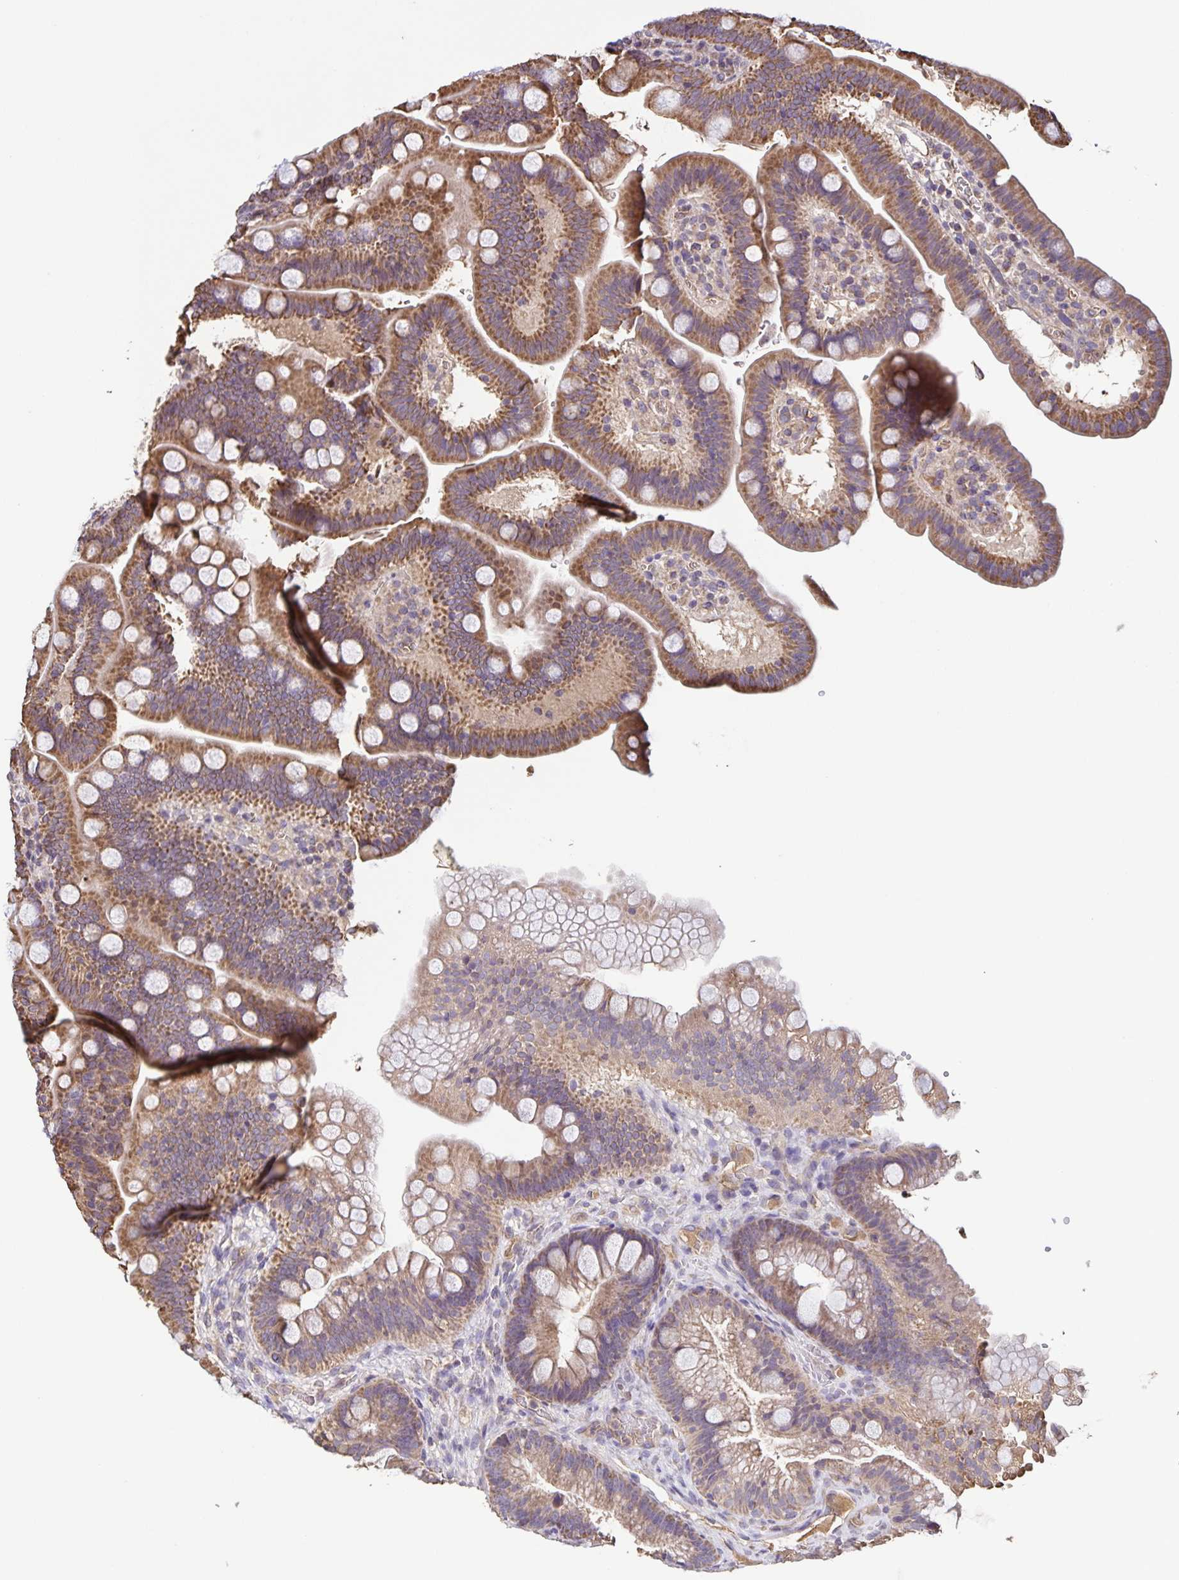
{"staining": {"intensity": "strong", "quantity": ">75%", "location": "cytoplasmic/membranous"}, "tissue": "duodenum", "cell_type": "Glandular cells", "image_type": "normal", "snomed": [{"axis": "morphology", "description": "Normal tissue, NOS"}, {"axis": "topography", "description": "Pancreas"}, {"axis": "topography", "description": "Duodenum"}], "caption": "Immunohistochemistry (IHC) (DAB (3,3'-diaminobenzidine)) staining of benign human duodenum shows strong cytoplasmic/membranous protein positivity in approximately >75% of glandular cells.", "gene": "MAN1A1", "patient": {"sex": "male", "age": 59}}